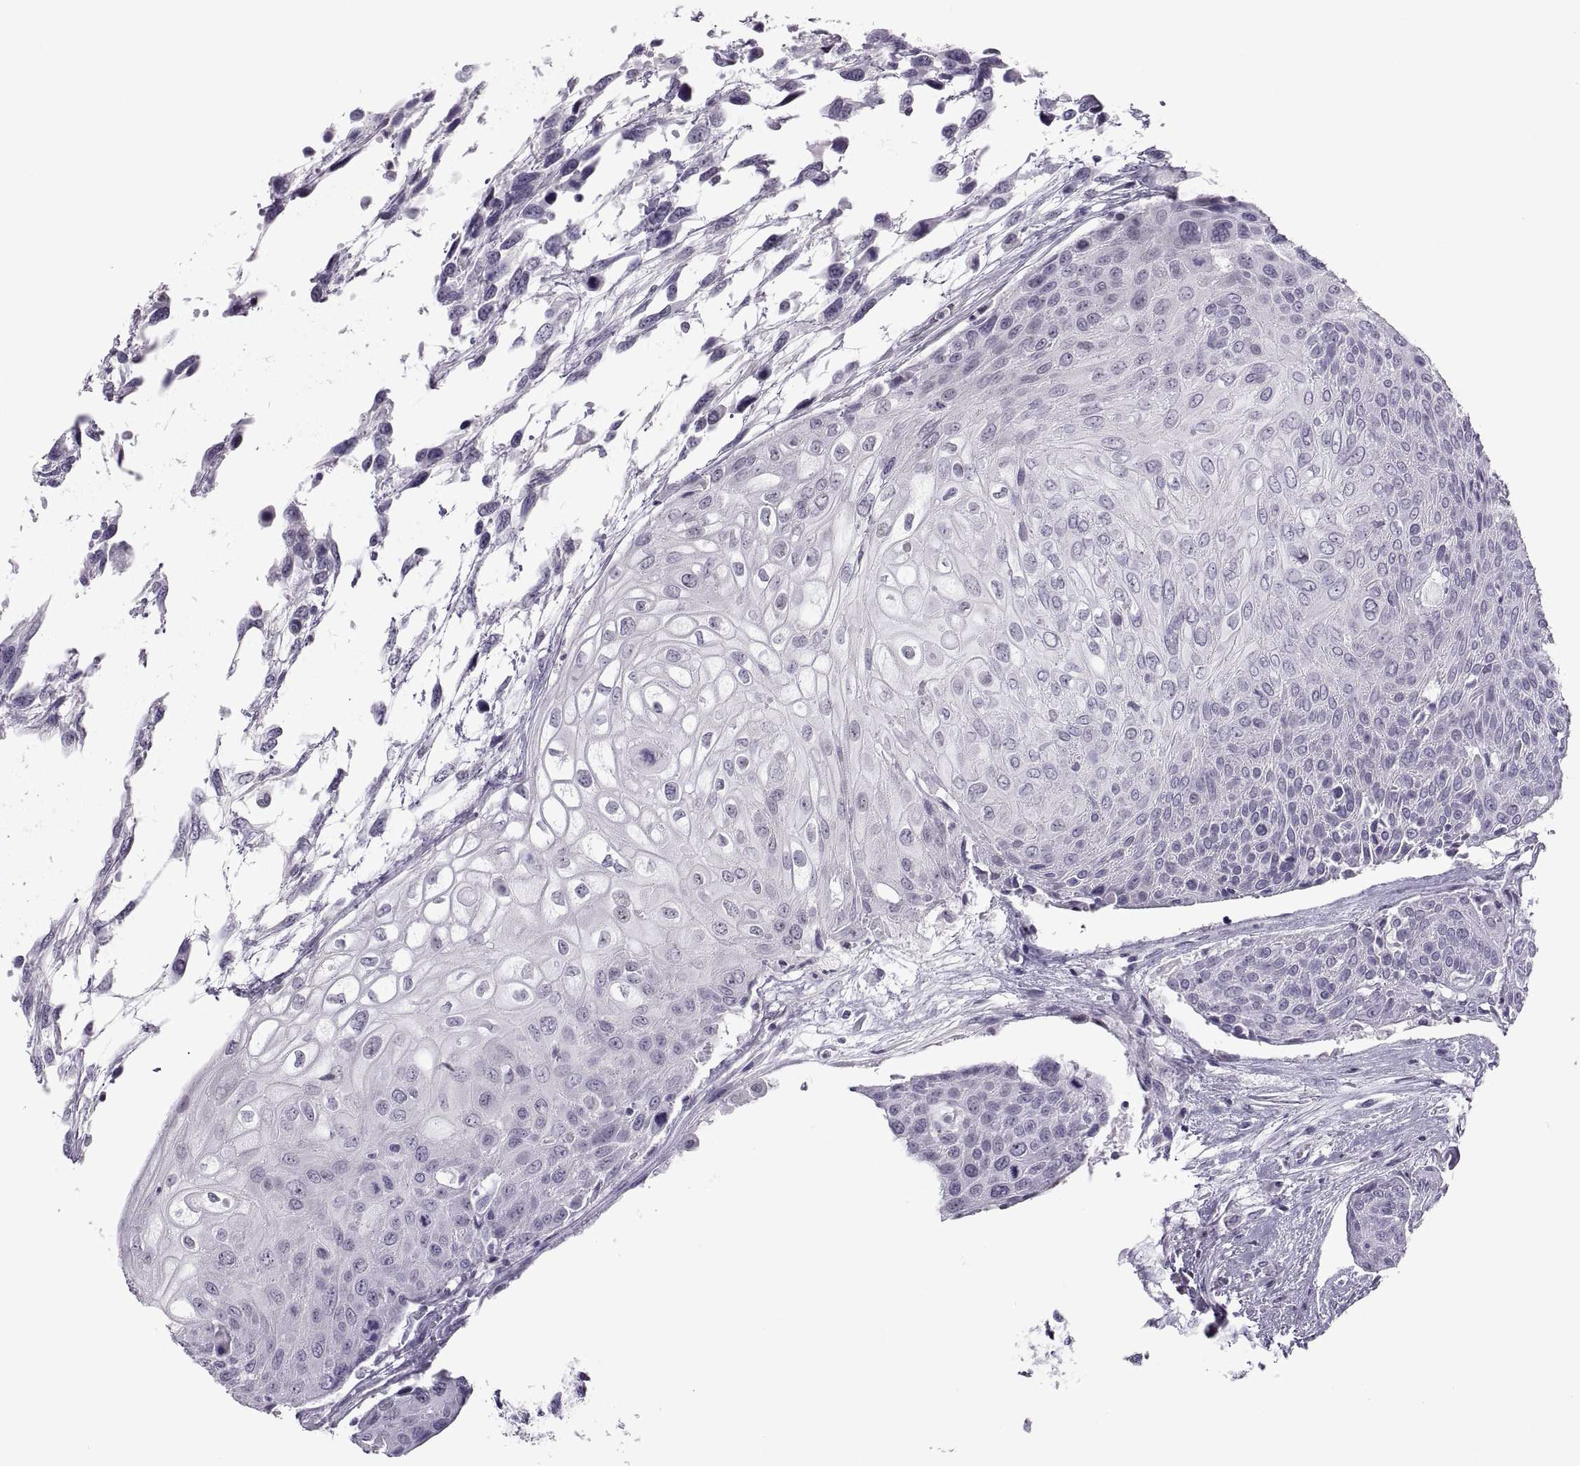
{"staining": {"intensity": "negative", "quantity": "none", "location": "none"}, "tissue": "urothelial cancer", "cell_type": "Tumor cells", "image_type": "cancer", "snomed": [{"axis": "morphology", "description": "Urothelial carcinoma, High grade"}, {"axis": "topography", "description": "Urinary bladder"}], "caption": "Tumor cells show no significant protein expression in high-grade urothelial carcinoma.", "gene": "C3orf22", "patient": {"sex": "female", "age": 70}}